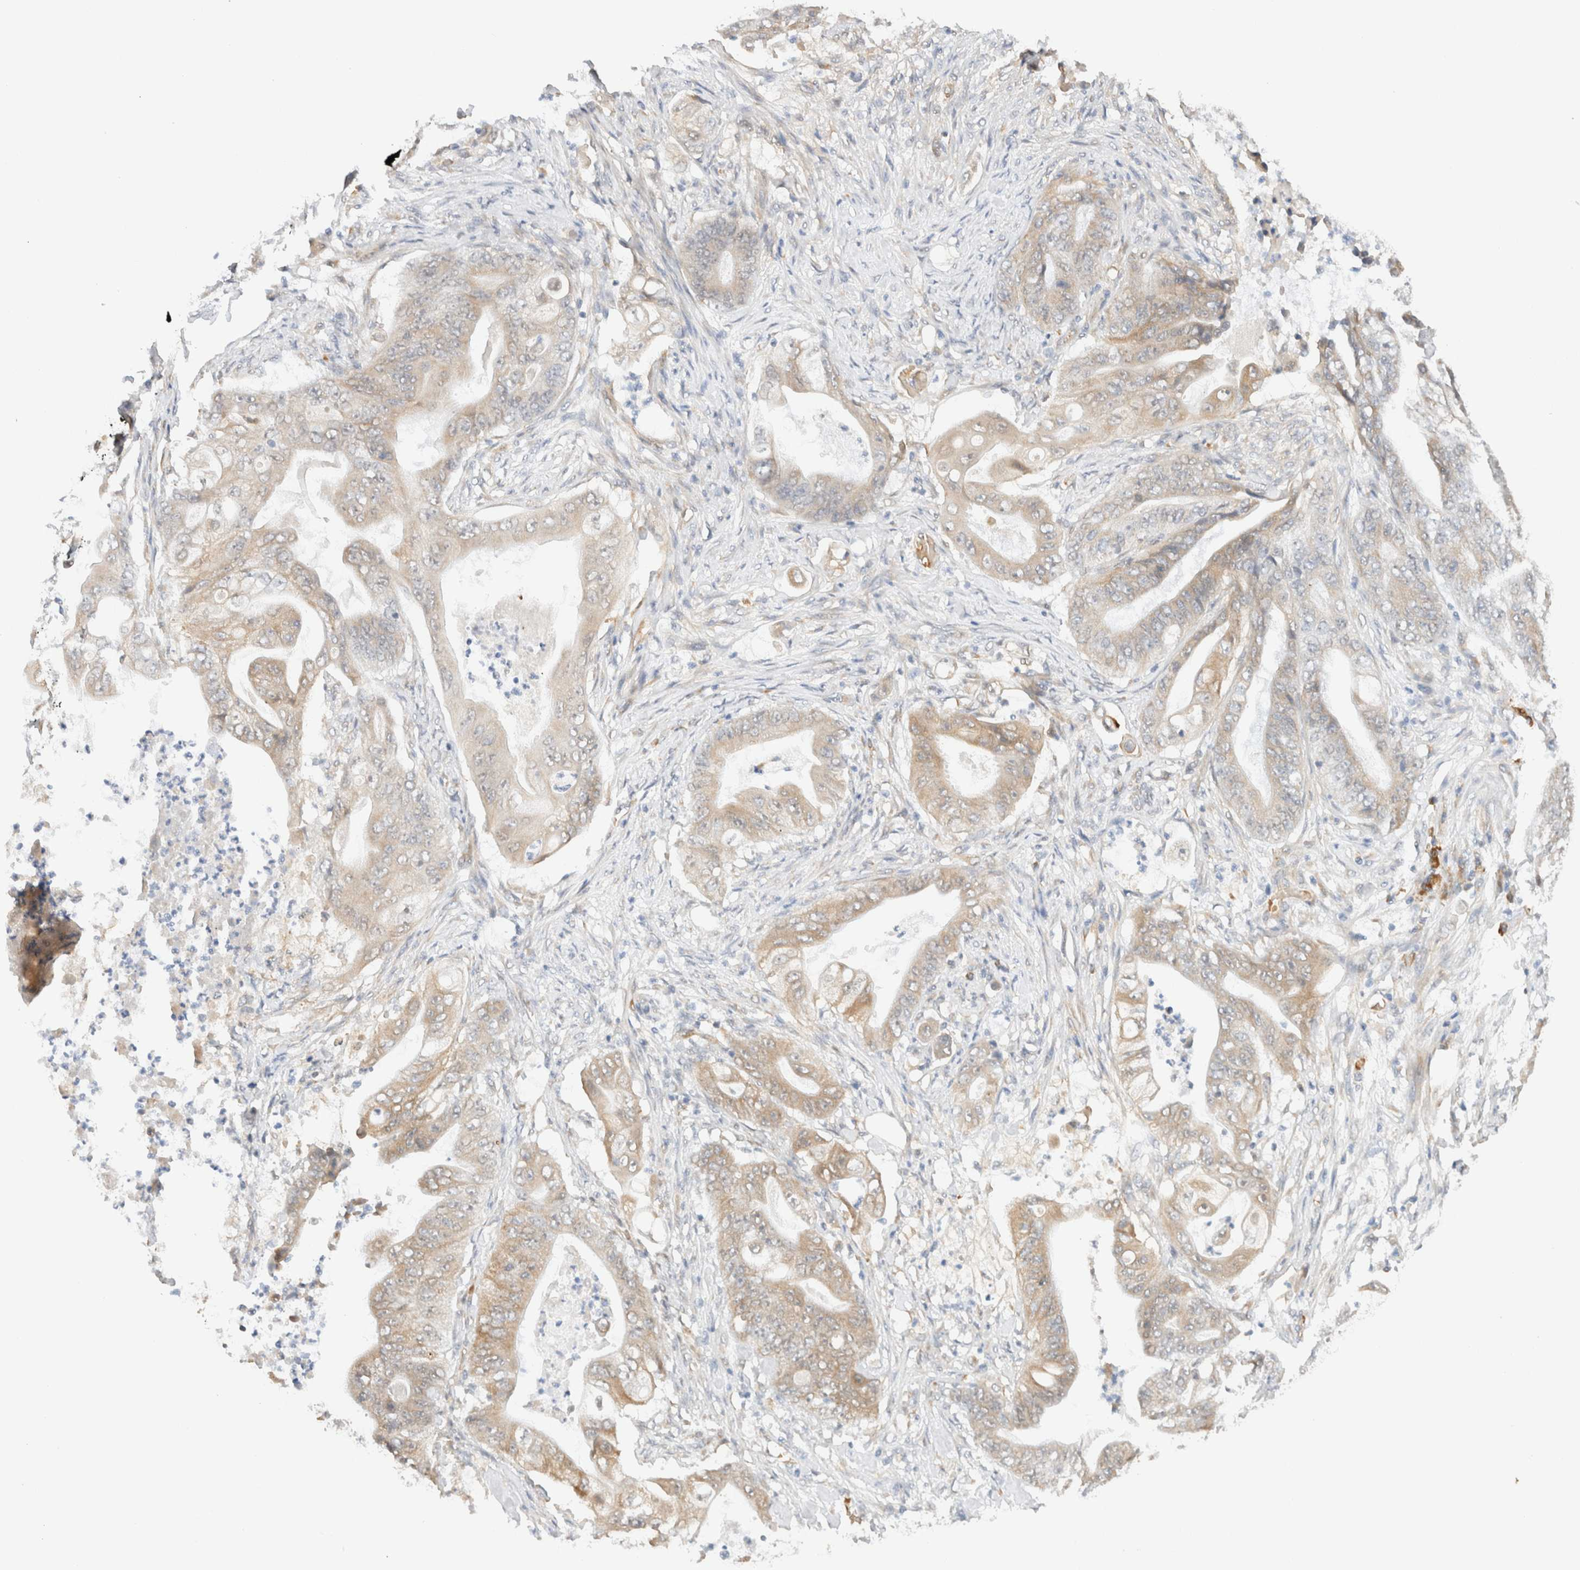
{"staining": {"intensity": "weak", "quantity": ">75%", "location": "cytoplasmic/membranous"}, "tissue": "stomach cancer", "cell_type": "Tumor cells", "image_type": "cancer", "snomed": [{"axis": "morphology", "description": "Adenocarcinoma, NOS"}, {"axis": "topography", "description": "Stomach"}], "caption": "Immunohistochemical staining of adenocarcinoma (stomach) displays weak cytoplasmic/membranous protein positivity in about >75% of tumor cells.", "gene": "SYVN1", "patient": {"sex": "female", "age": 73}}